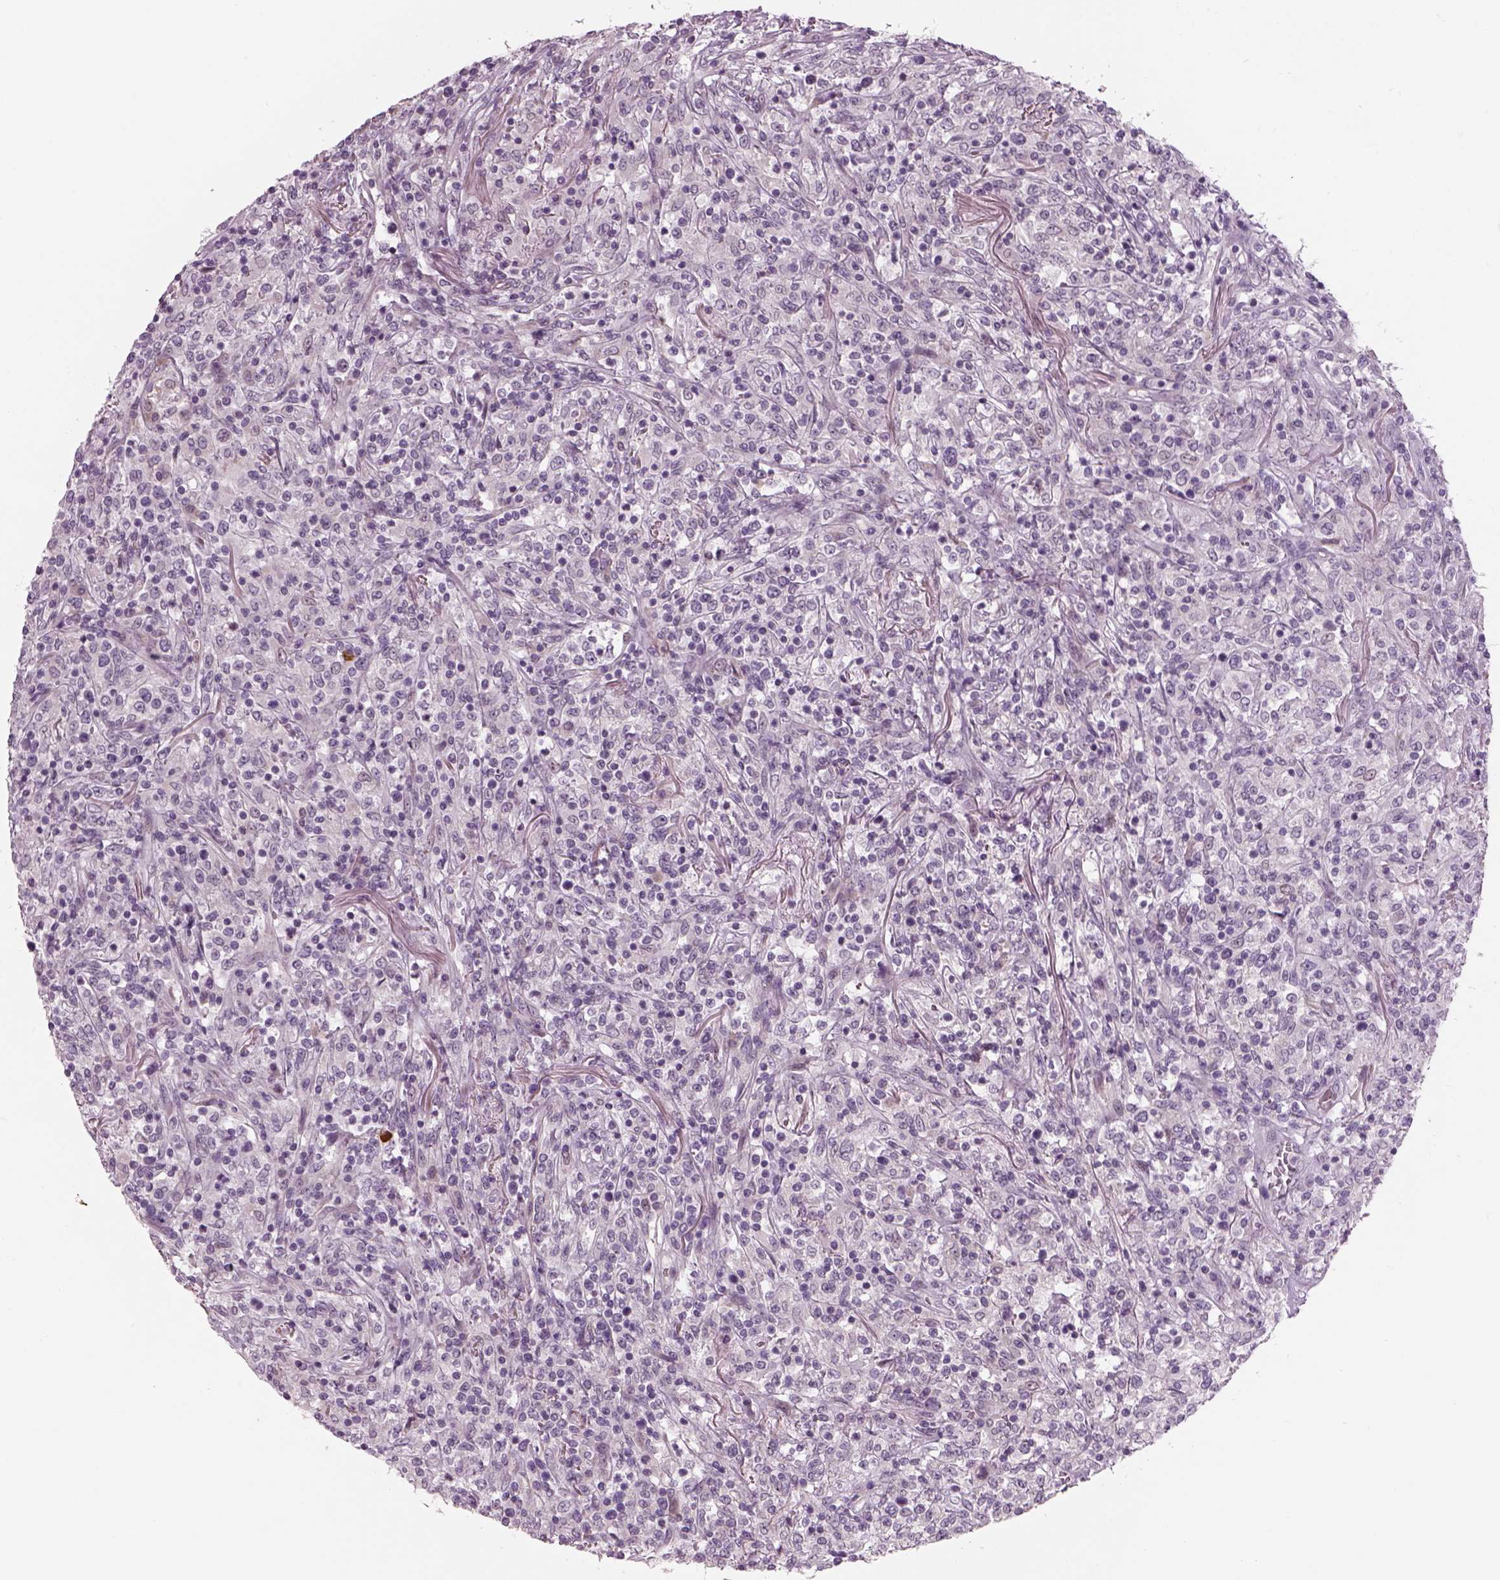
{"staining": {"intensity": "negative", "quantity": "none", "location": "none"}, "tissue": "lymphoma", "cell_type": "Tumor cells", "image_type": "cancer", "snomed": [{"axis": "morphology", "description": "Malignant lymphoma, non-Hodgkin's type, High grade"}, {"axis": "topography", "description": "Lung"}], "caption": "There is no significant staining in tumor cells of lymphoma.", "gene": "PENK", "patient": {"sex": "male", "age": 79}}